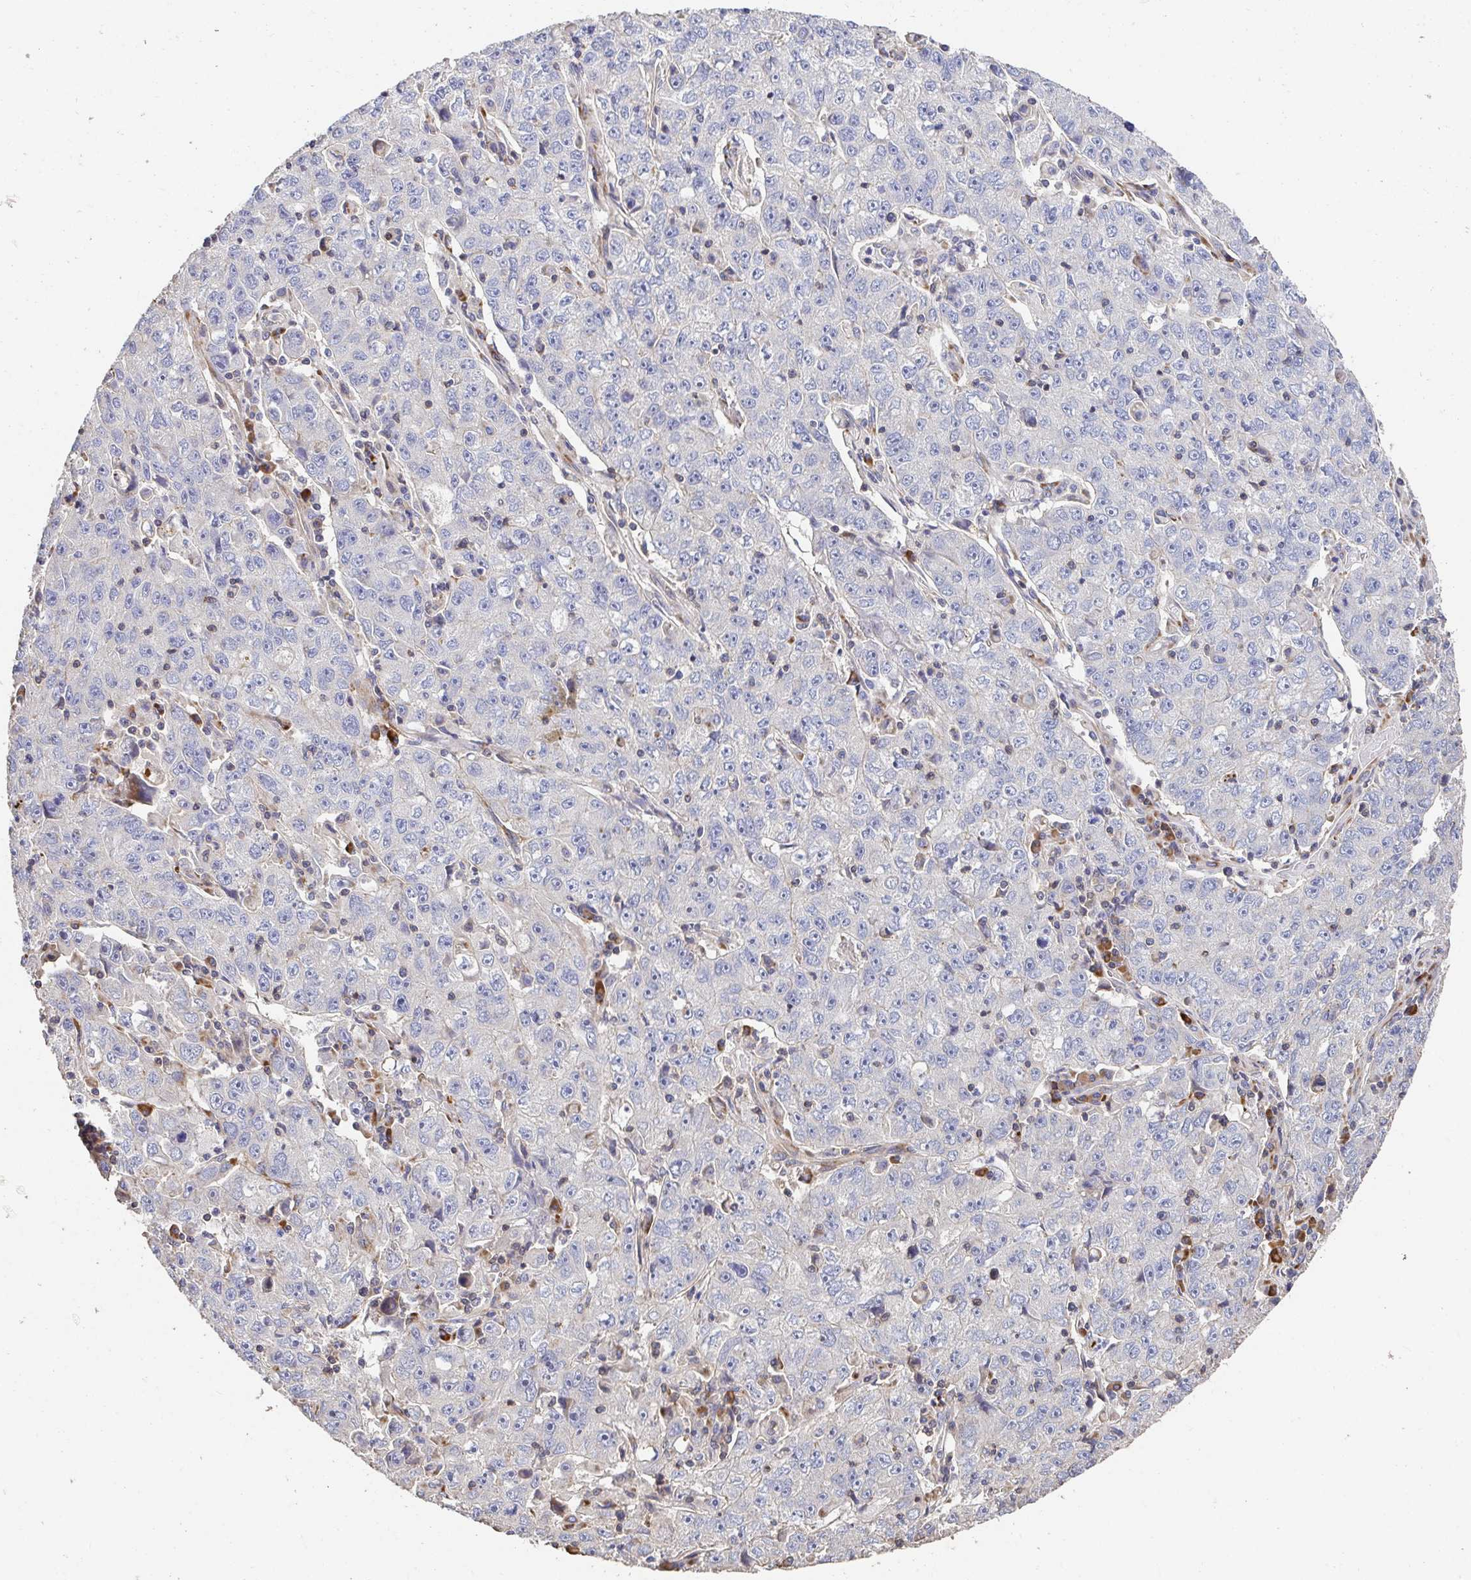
{"staining": {"intensity": "negative", "quantity": "none", "location": "none"}, "tissue": "lung cancer", "cell_type": "Tumor cells", "image_type": "cancer", "snomed": [{"axis": "morphology", "description": "Normal morphology"}, {"axis": "morphology", "description": "Adenocarcinoma, NOS"}, {"axis": "topography", "description": "Lymph node"}, {"axis": "topography", "description": "Lung"}], "caption": "Immunohistochemistry of adenocarcinoma (lung) shows no expression in tumor cells.", "gene": "APBB1", "patient": {"sex": "female", "age": 57}}